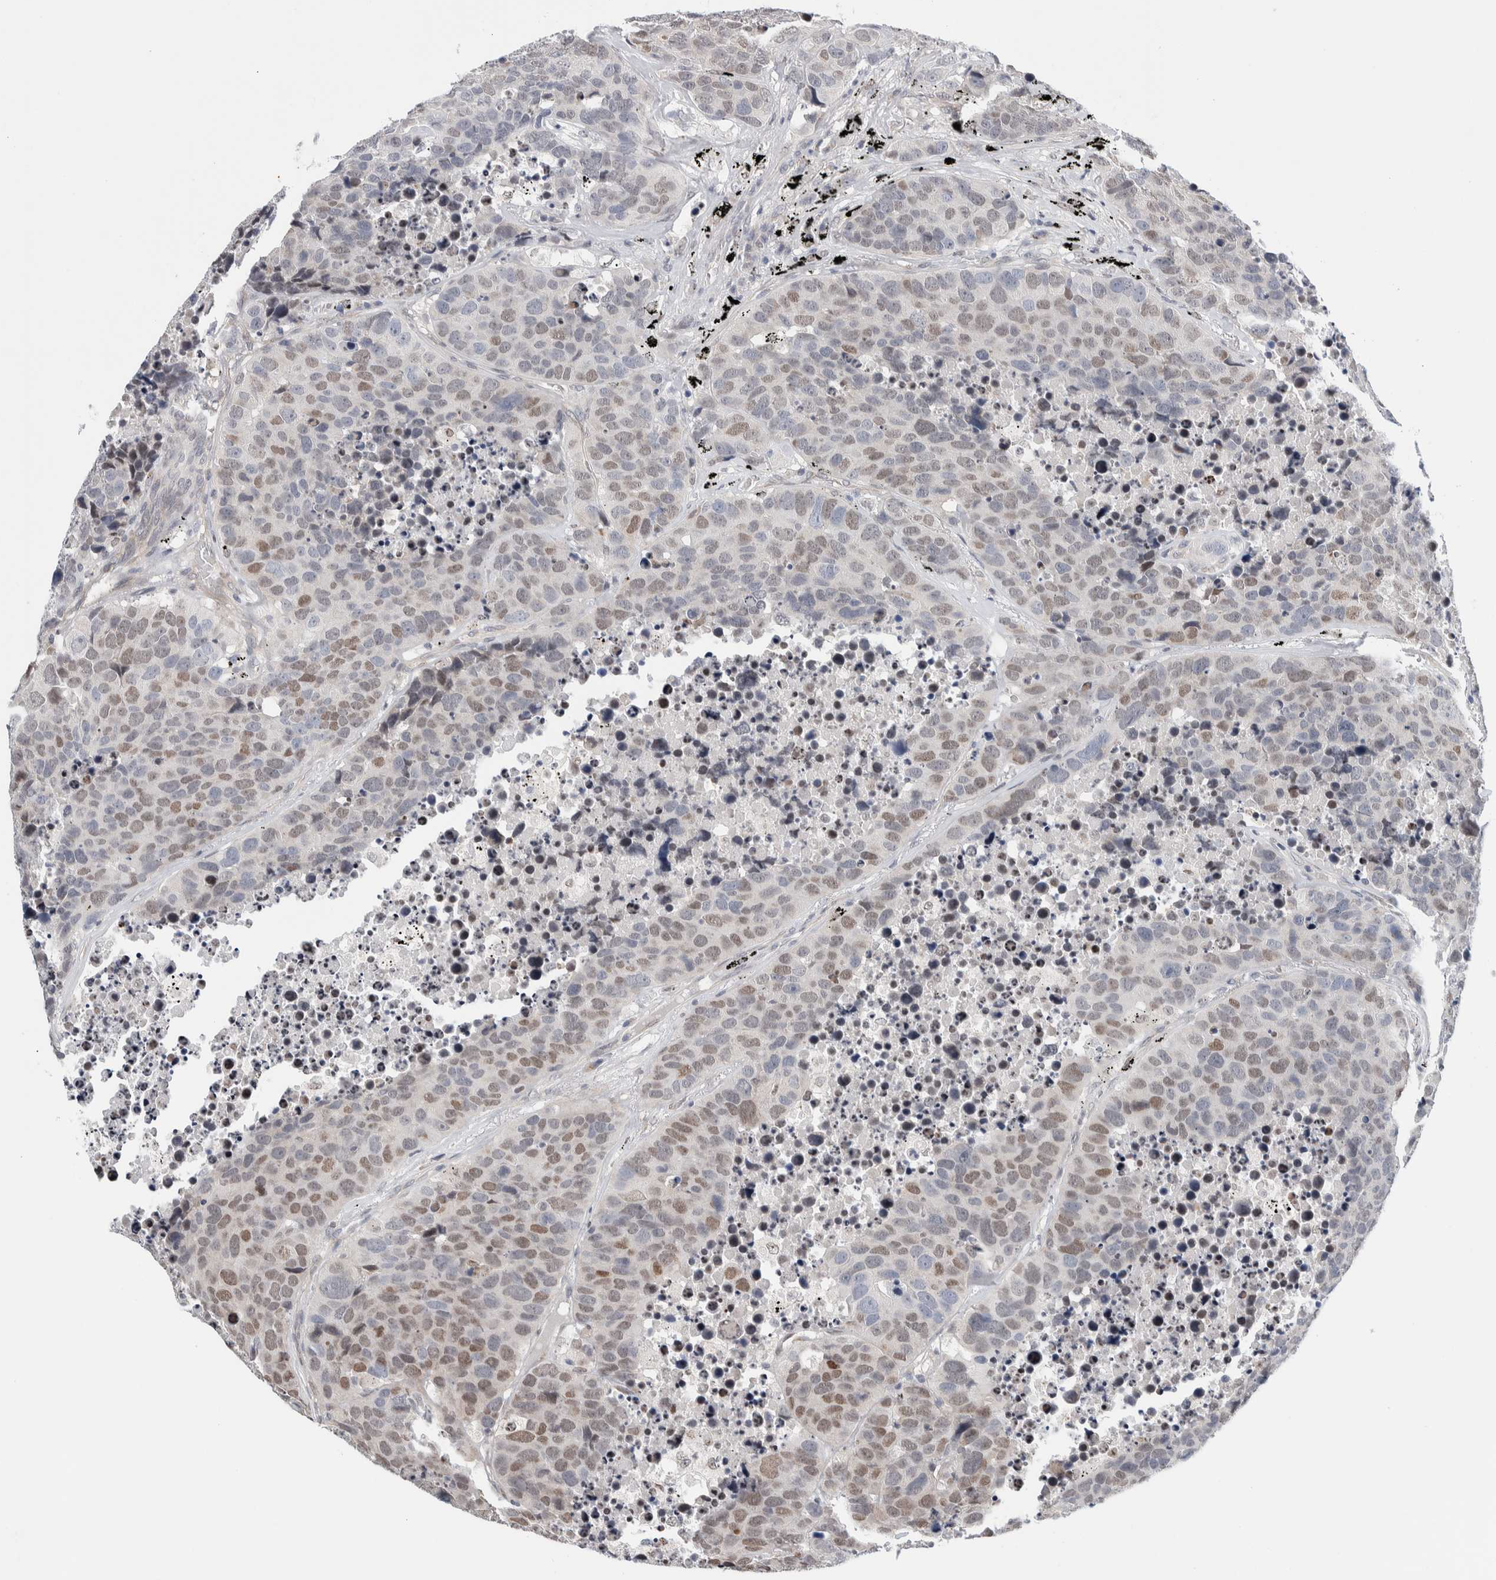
{"staining": {"intensity": "weak", "quantity": "25%-75%", "location": "nuclear"}, "tissue": "carcinoid", "cell_type": "Tumor cells", "image_type": "cancer", "snomed": [{"axis": "morphology", "description": "Carcinoid, malignant, NOS"}, {"axis": "topography", "description": "Lung"}], "caption": "Tumor cells demonstrate low levels of weak nuclear expression in approximately 25%-75% of cells in human carcinoid.", "gene": "NEUROD1", "patient": {"sex": "male", "age": 60}}